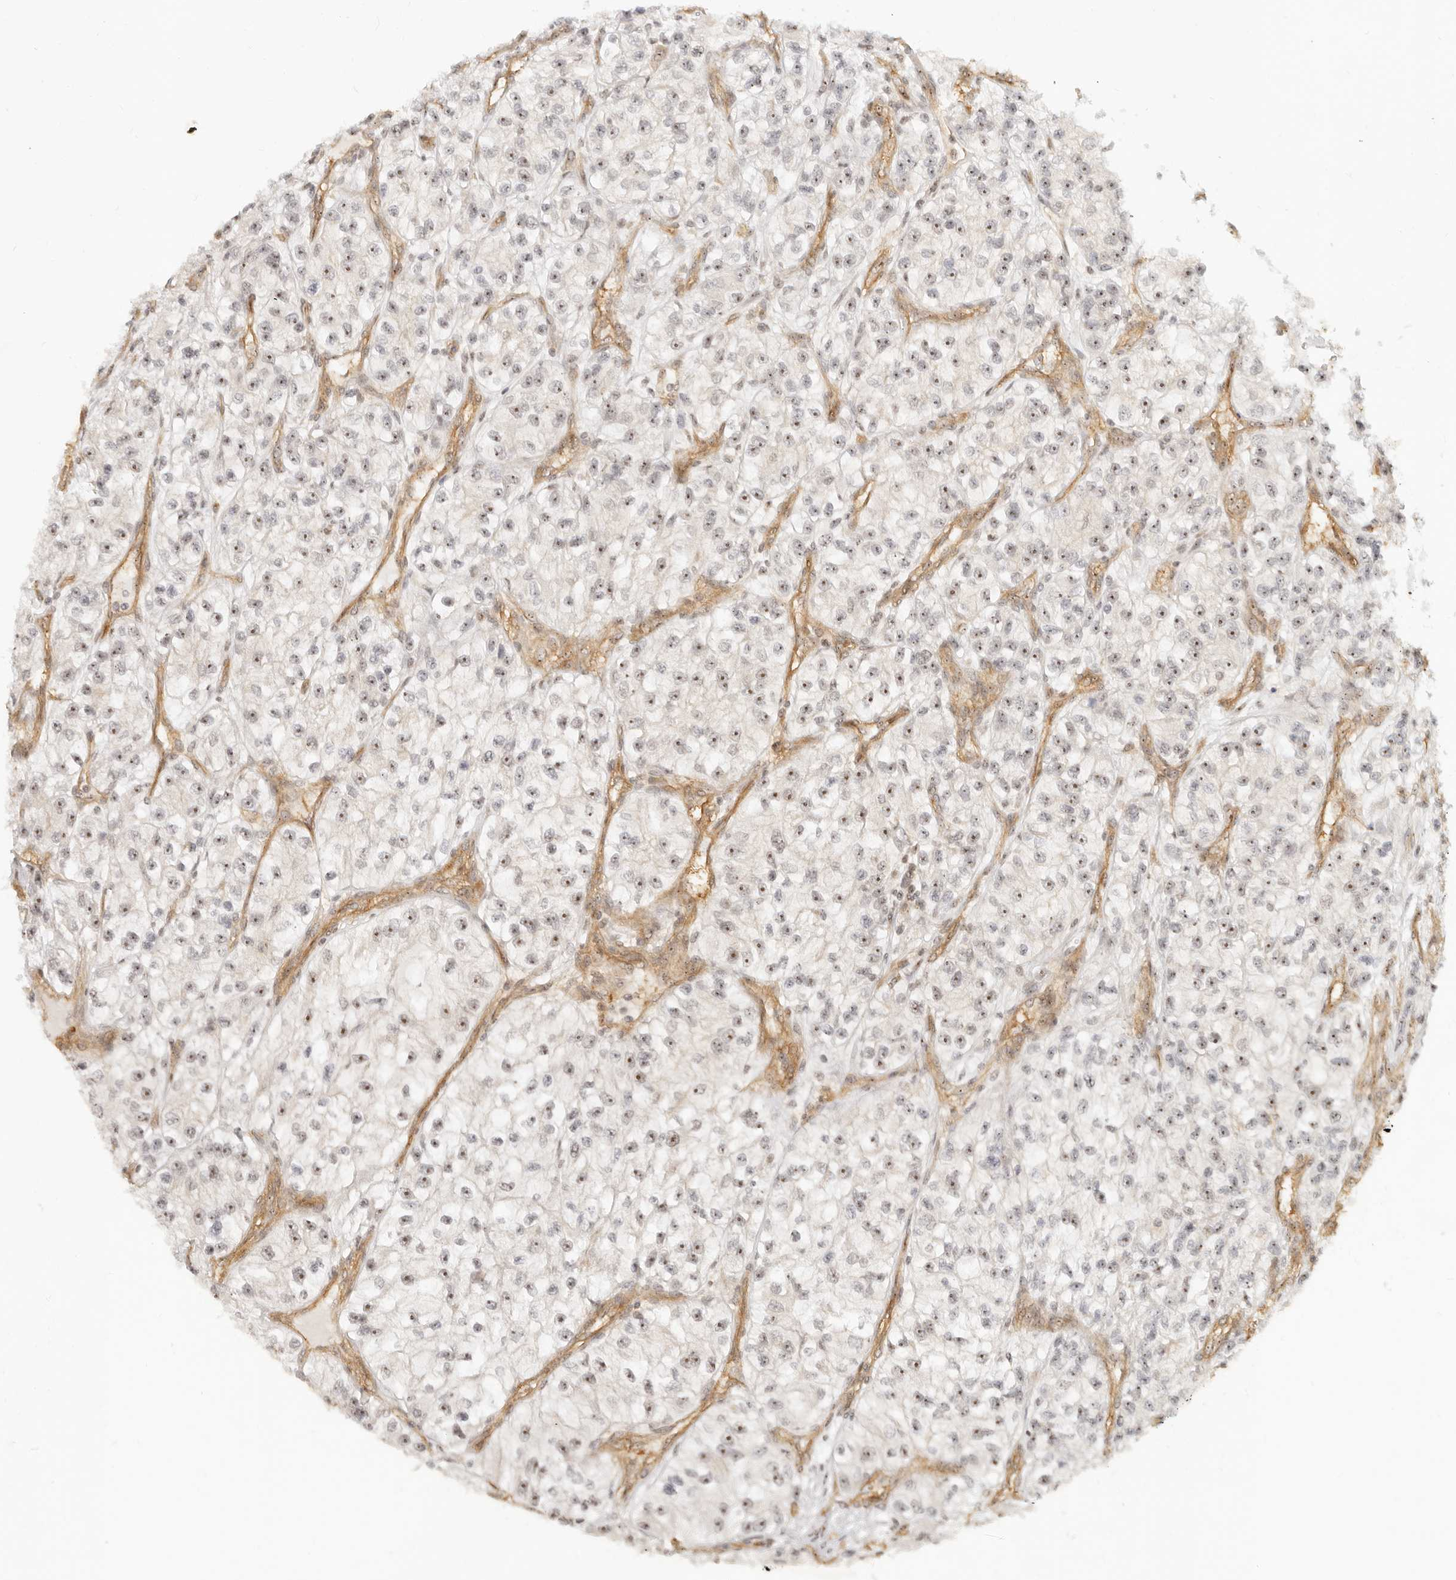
{"staining": {"intensity": "moderate", "quantity": ">75%", "location": "nuclear"}, "tissue": "renal cancer", "cell_type": "Tumor cells", "image_type": "cancer", "snomed": [{"axis": "morphology", "description": "Adenocarcinoma, NOS"}, {"axis": "topography", "description": "Kidney"}], "caption": "DAB immunohistochemical staining of renal cancer exhibits moderate nuclear protein staining in about >75% of tumor cells.", "gene": "BAP1", "patient": {"sex": "female", "age": 57}}